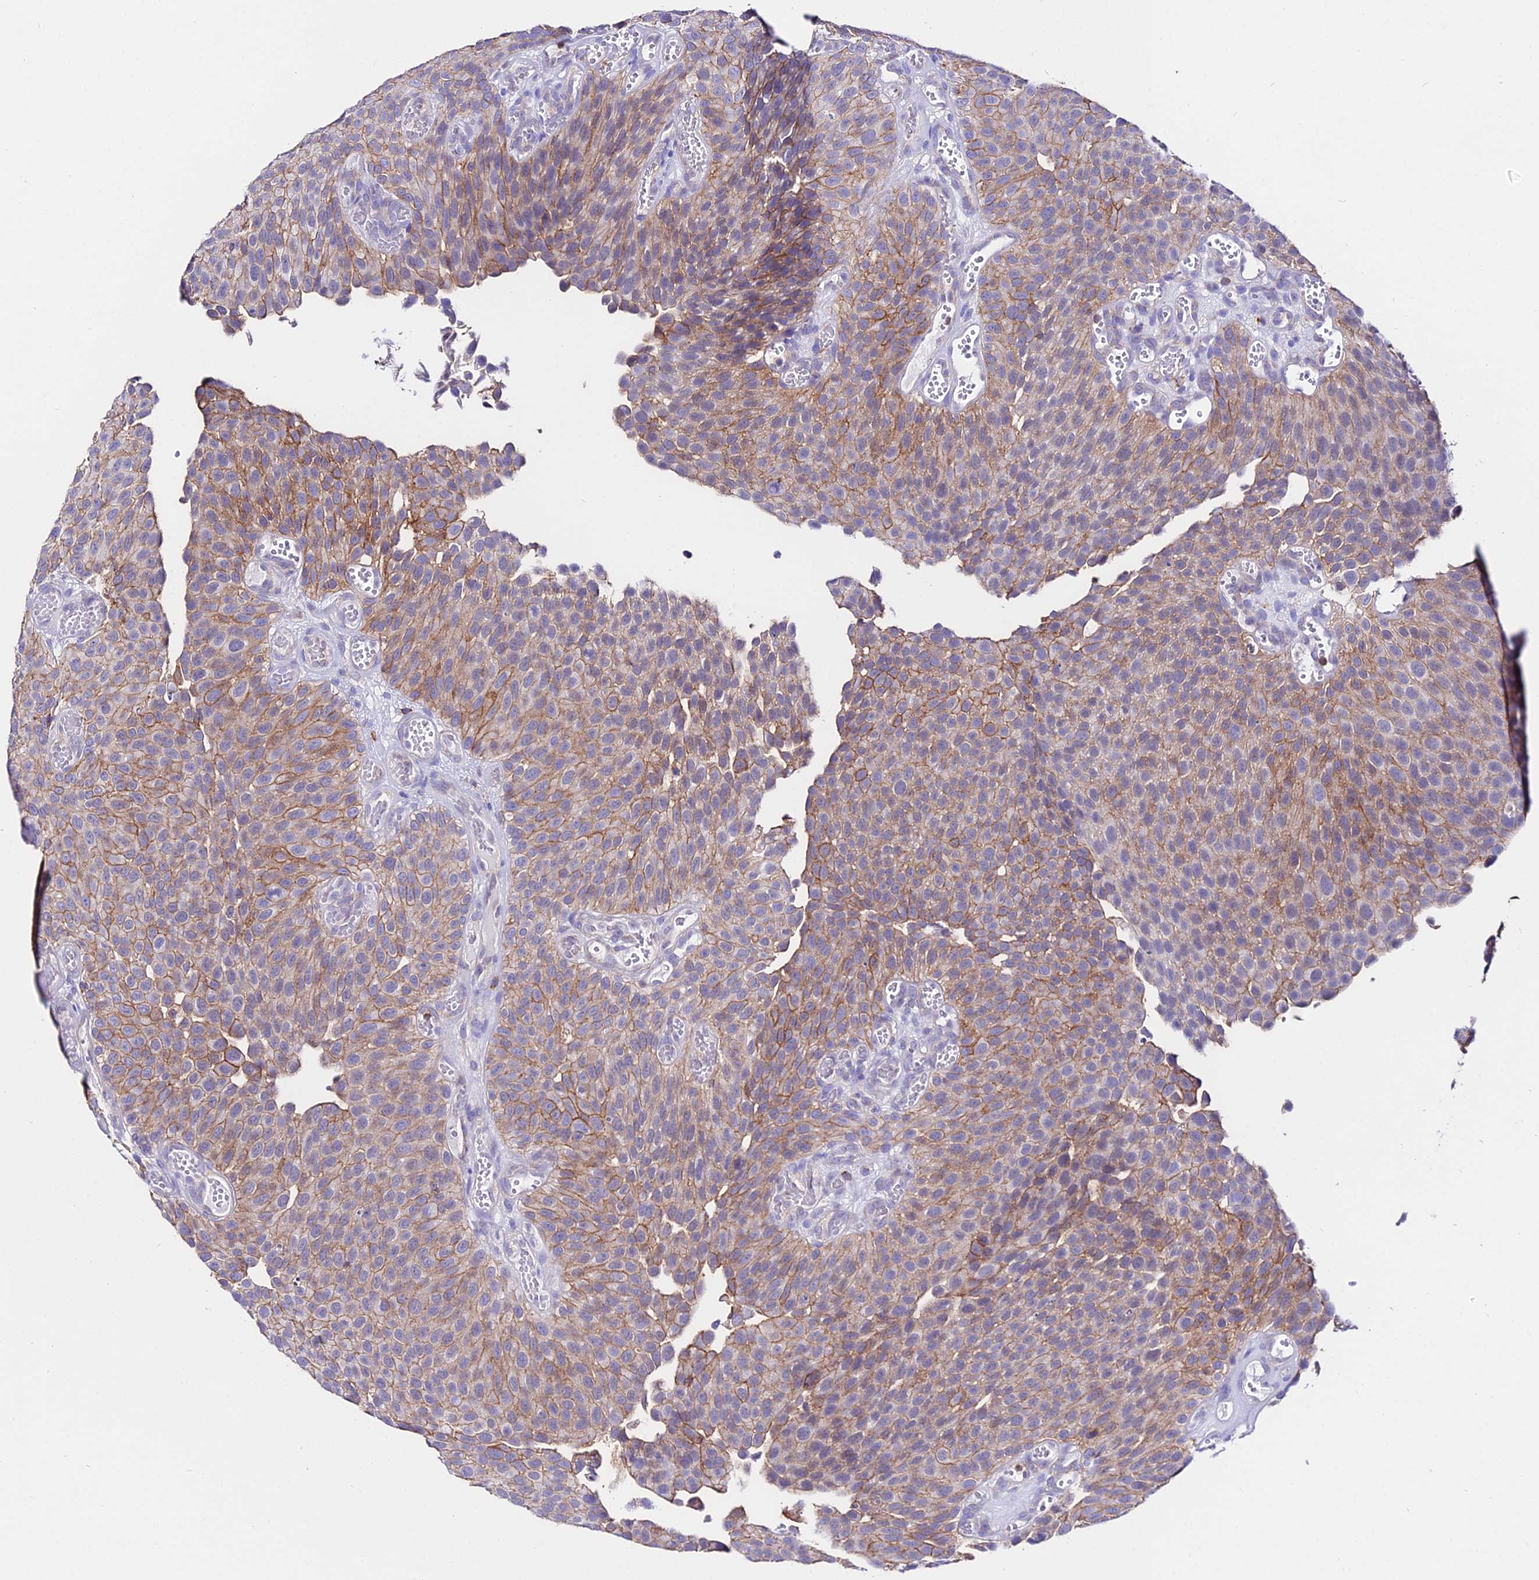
{"staining": {"intensity": "moderate", "quantity": ">75%", "location": "cytoplasmic/membranous"}, "tissue": "urothelial cancer", "cell_type": "Tumor cells", "image_type": "cancer", "snomed": [{"axis": "morphology", "description": "Urothelial carcinoma, Low grade"}, {"axis": "topography", "description": "Urinary bladder"}], "caption": "Immunohistochemistry (IHC) staining of low-grade urothelial carcinoma, which reveals medium levels of moderate cytoplasmic/membranous positivity in about >75% of tumor cells indicating moderate cytoplasmic/membranous protein expression. The staining was performed using DAB (3,3'-diaminobenzidine) (brown) for protein detection and nuclei were counterstained in hematoxylin (blue).", "gene": "S100A16", "patient": {"sex": "male", "age": 89}}